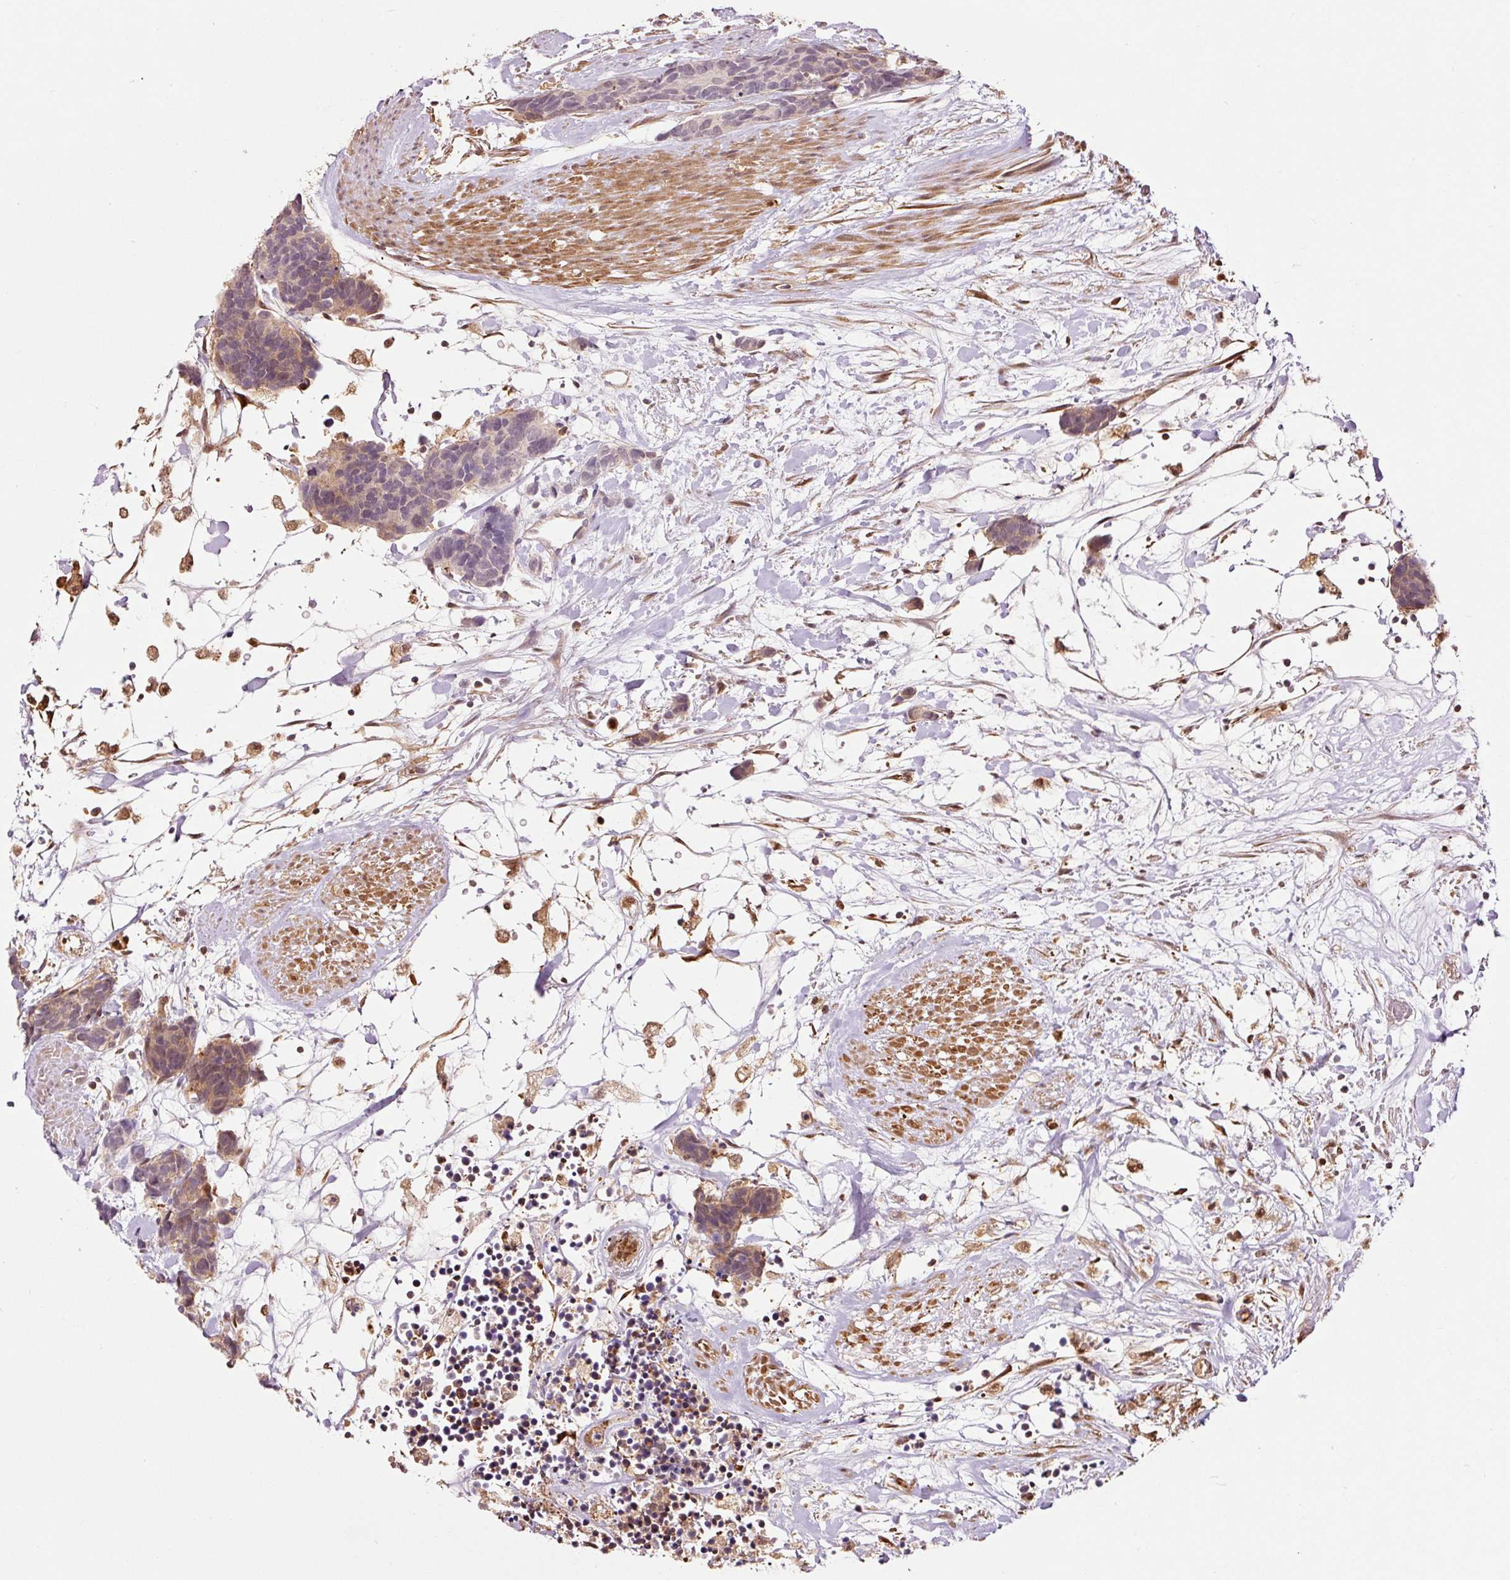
{"staining": {"intensity": "weak", "quantity": "<25%", "location": "cytoplasmic/membranous"}, "tissue": "carcinoid", "cell_type": "Tumor cells", "image_type": "cancer", "snomed": [{"axis": "morphology", "description": "Carcinoma, NOS"}, {"axis": "morphology", "description": "Carcinoid, malignant, NOS"}, {"axis": "topography", "description": "Urinary bladder"}], "caption": "This is an immunohistochemistry (IHC) image of carcinoid. There is no expression in tumor cells.", "gene": "FBXL14", "patient": {"sex": "male", "age": 57}}